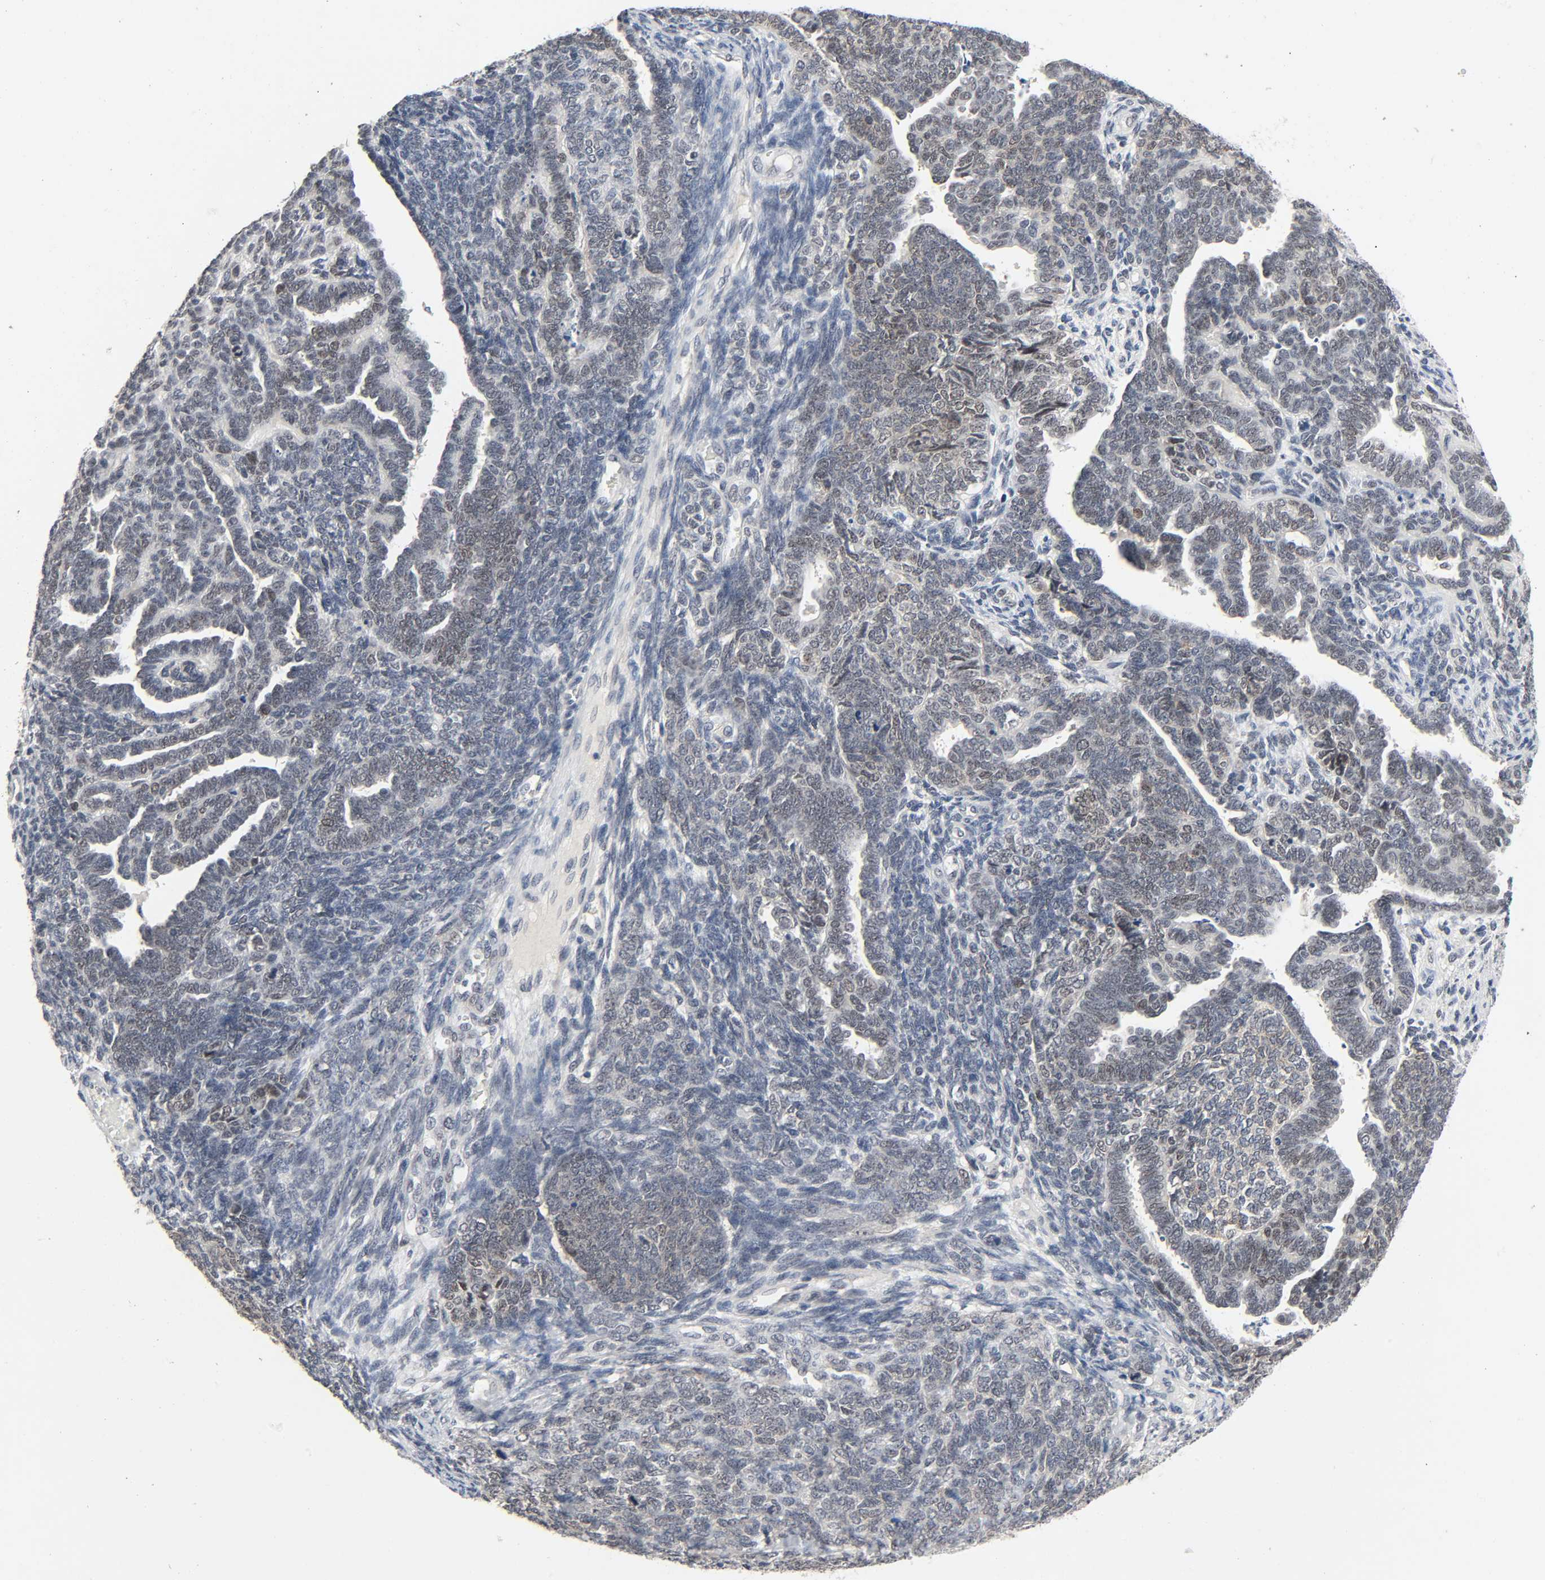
{"staining": {"intensity": "weak", "quantity": "25%-75%", "location": "nuclear"}, "tissue": "endometrial cancer", "cell_type": "Tumor cells", "image_type": "cancer", "snomed": [{"axis": "morphology", "description": "Neoplasm, malignant, NOS"}, {"axis": "topography", "description": "Endometrium"}], "caption": "Human neoplasm (malignant) (endometrial) stained for a protein (brown) reveals weak nuclear positive staining in approximately 25%-75% of tumor cells.", "gene": "MAPKAPK5", "patient": {"sex": "female", "age": 74}}